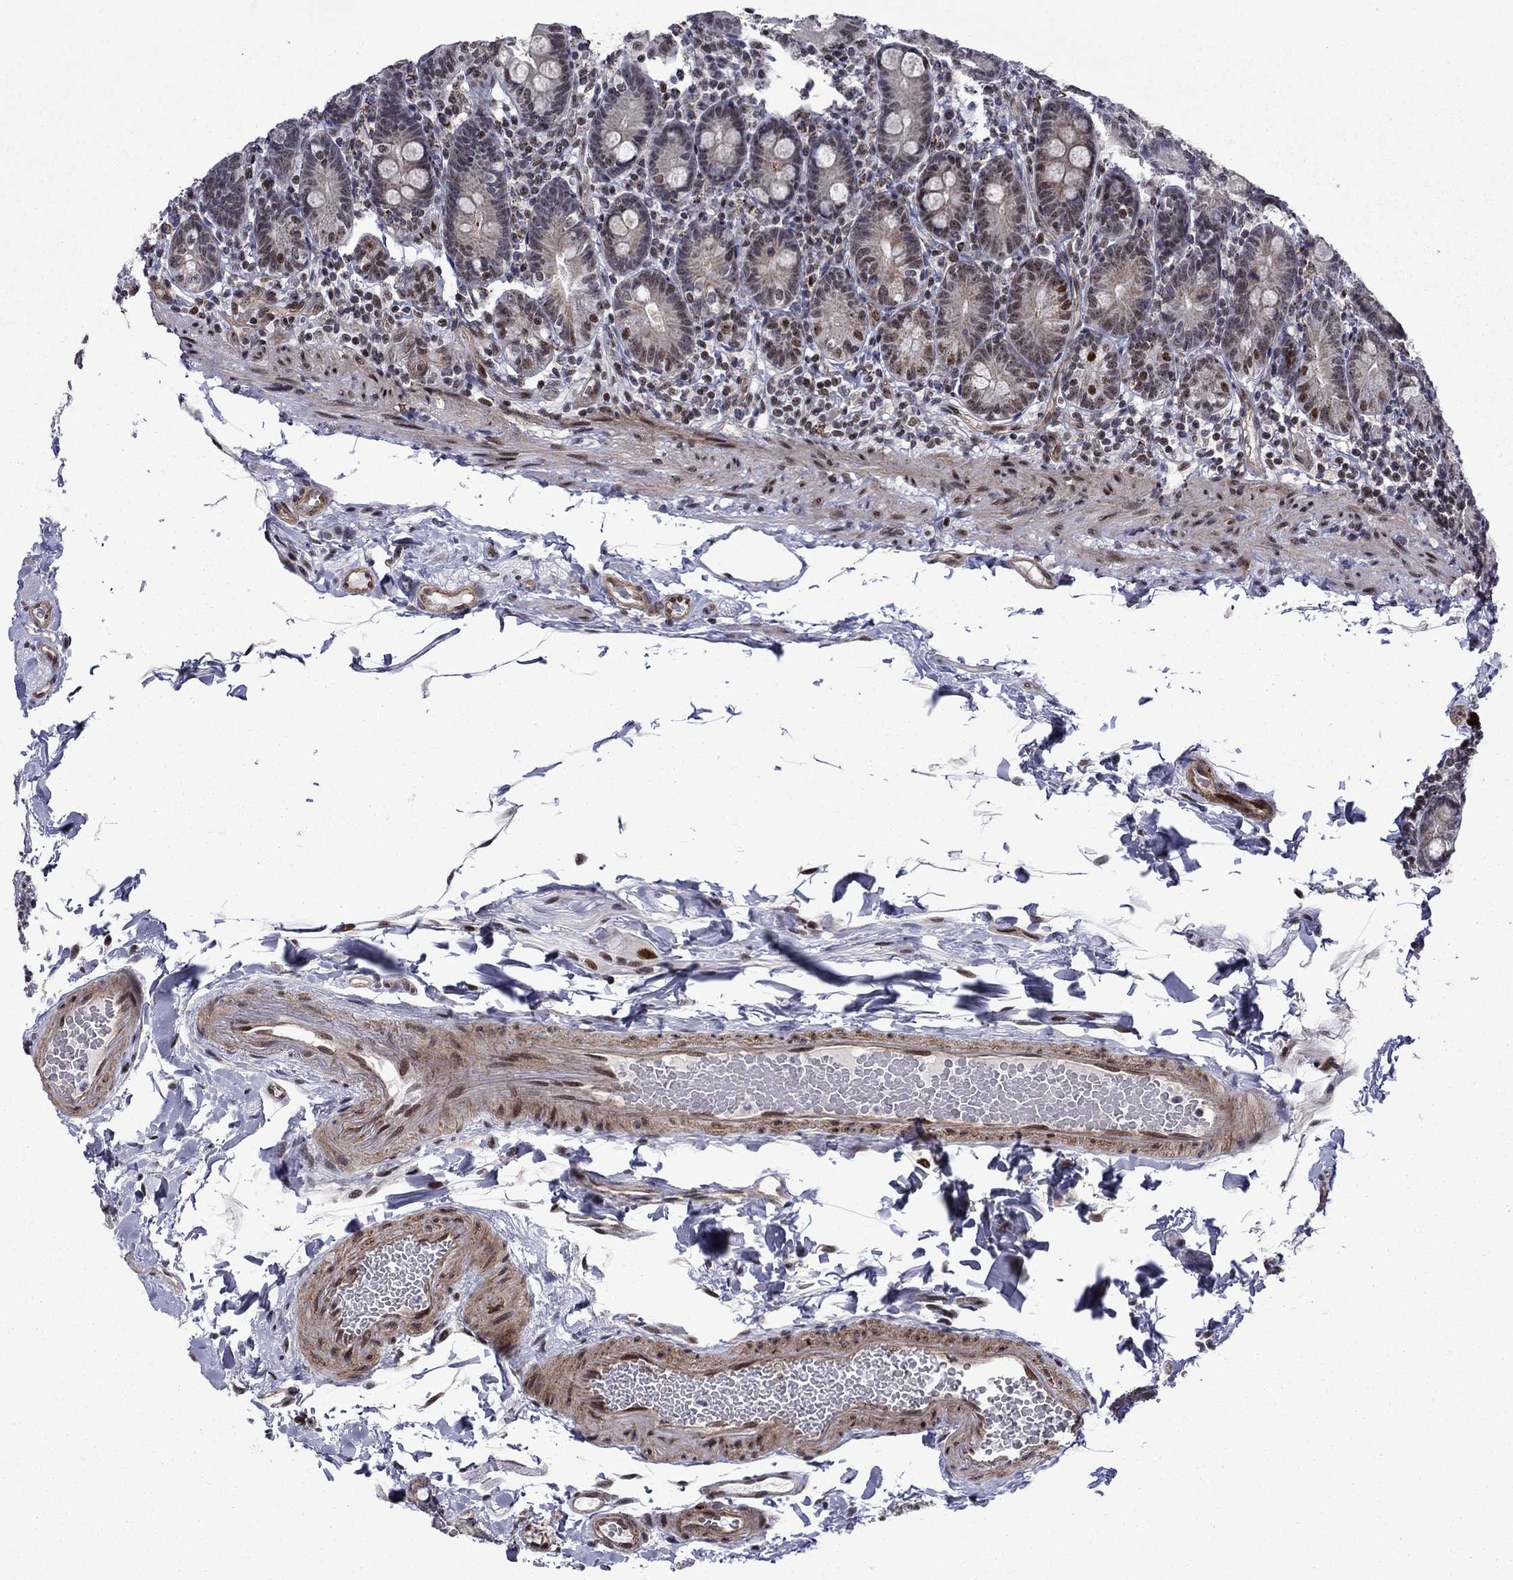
{"staining": {"intensity": "strong", "quantity": "25%-75%", "location": "nuclear"}, "tissue": "duodenum", "cell_type": "Glandular cells", "image_type": "normal", "snomed": [{"axis": "morphology", "description": "Normal tissue, NOS"}, {"axis": "topography", "description": "Duodenum"}], "caption": "Brown immunohistochemical staining in unremarkable duodenum exhibits strong nuclear staining in approximately 25%-75% of glandular cells. (brown staining indicates protein expression, while blue staining denotes nuclei).", "gene": "SURF2", "patient": {"sex": "female", "age": 67}}